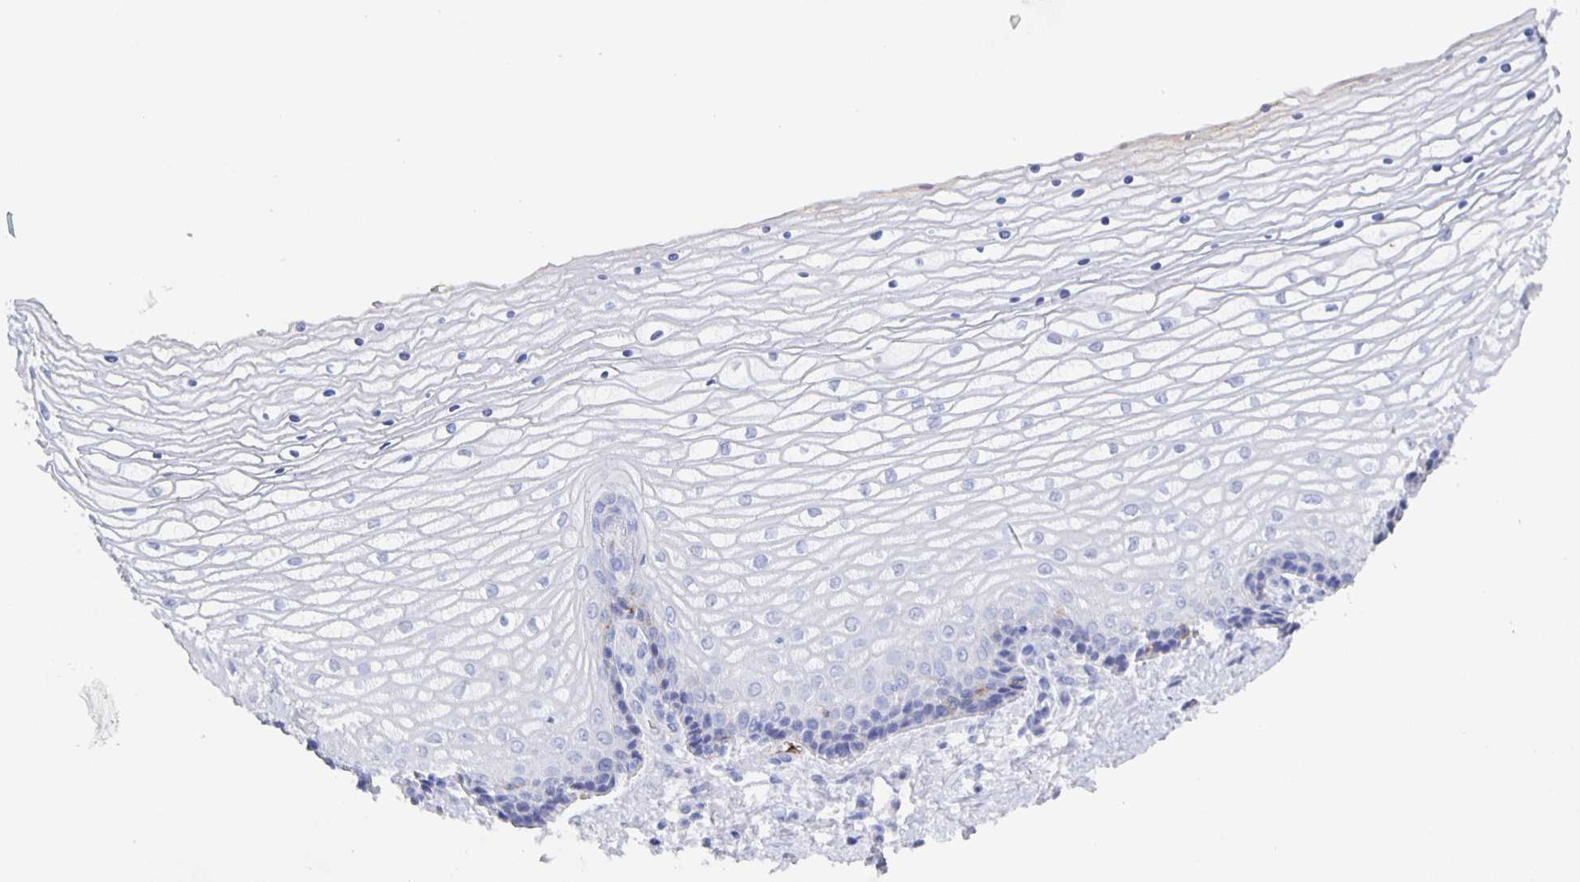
{"staining": {"intensity": "moderate", "quantity": "<25%", "location": "cytoplasmic/membranous"}, "tissue": "vagina", "cell_type": "Squamous epithelial cells", "image_type": "normal", "snomed": [{"axis": "morphology", "description": "Normal tissue, NOS"}, {"axis": "topography", "description": "Vagina"}], "caption": "Vagina stained with immunohistochemistry displays moderate cytoplasmic/membranous expression in approximately <25% of squamous epithelial cells.", "gene": "FGA", "patient": {"sex": "female", "age": 45}}